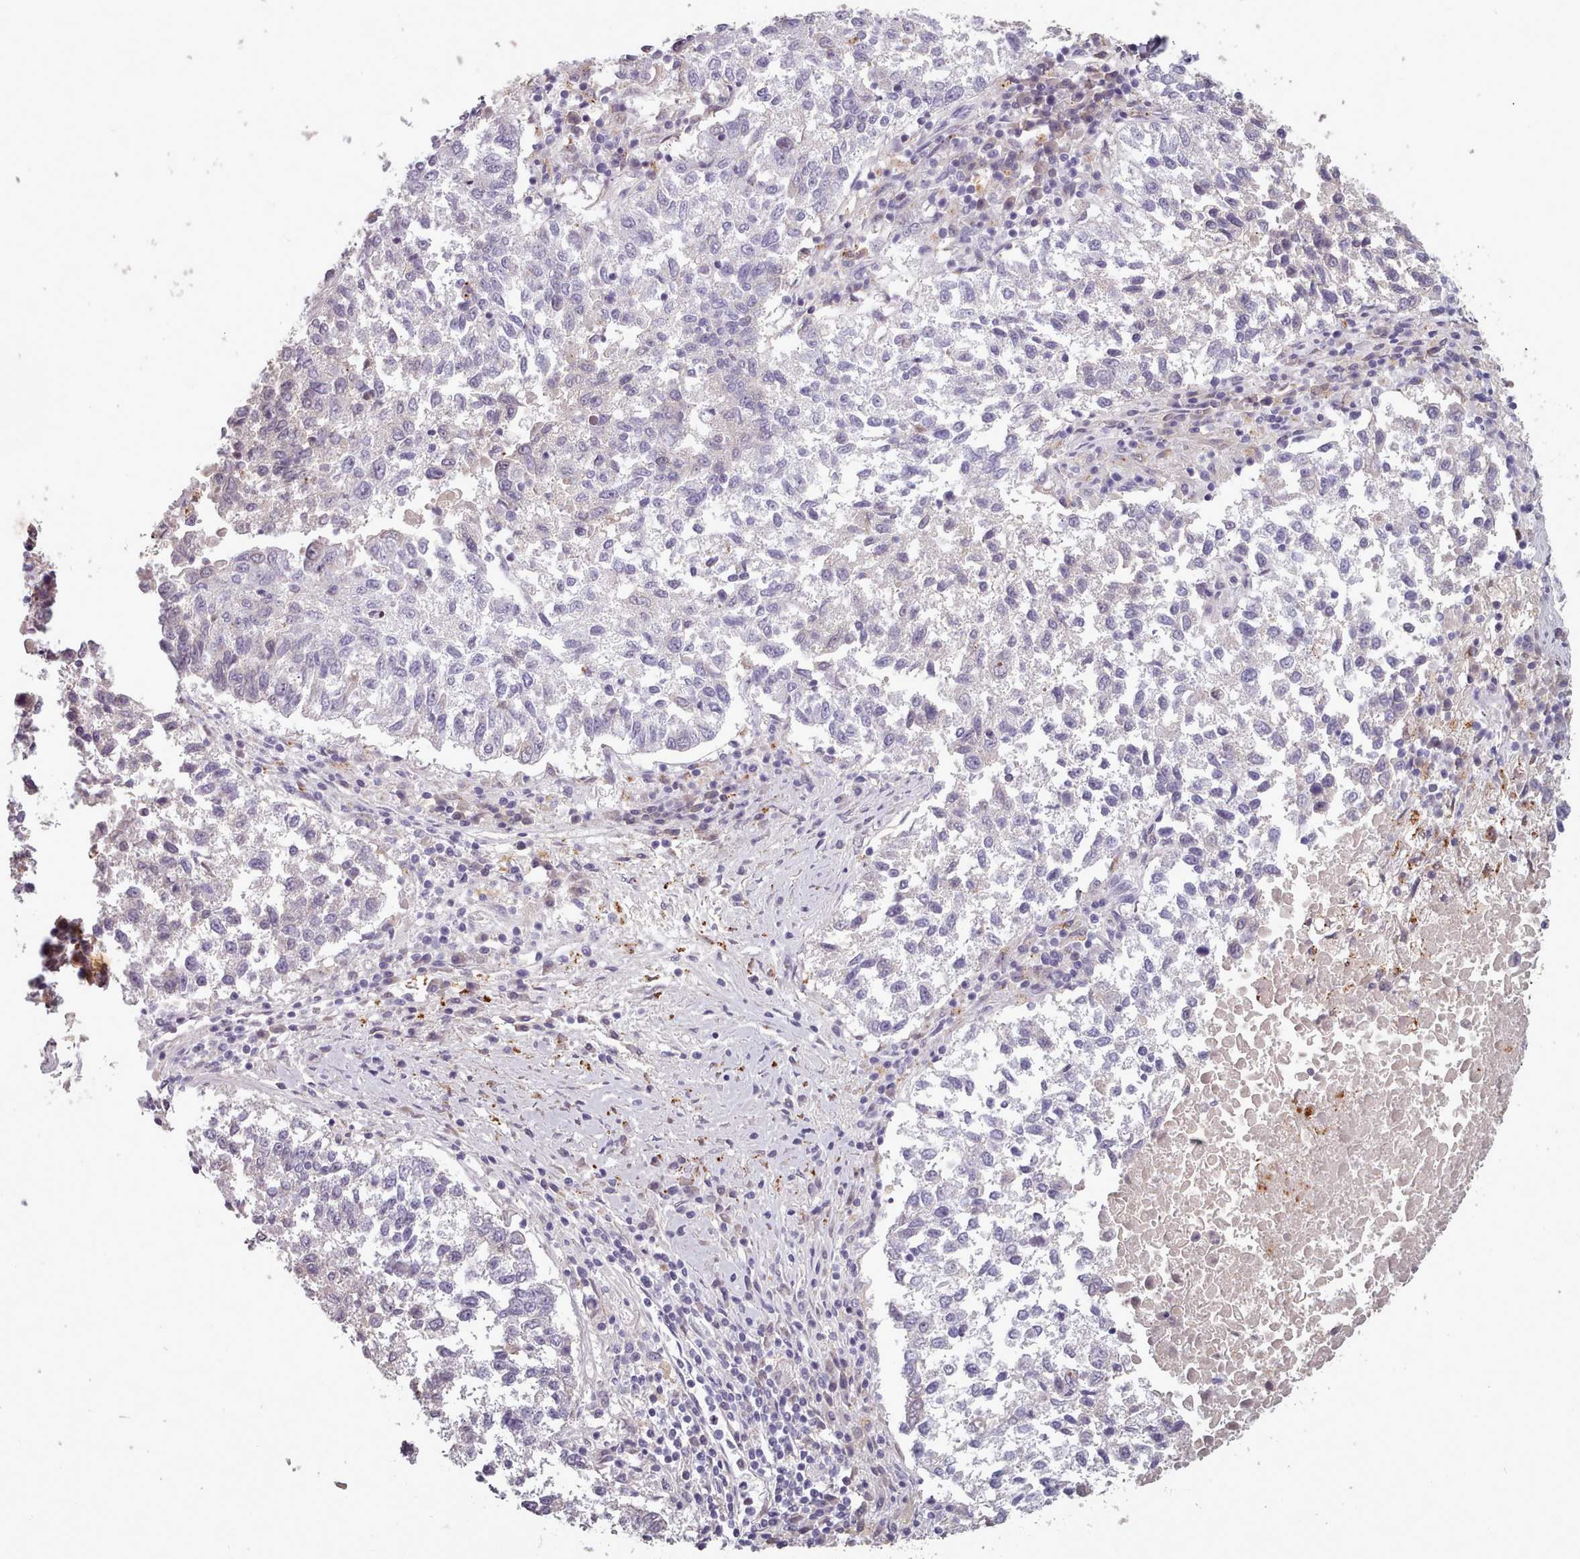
{"staining": {"intensity": "negative", "quantity": "none", "location": "none"}, "tissue": "lung cancer", "cell_type": "Tumor cells", "image_type": "cancer", "snomed": [{"axis": "morphology", "description": "Squamous cell carcinoma, NOS"}, {"axis": "topography", "description": "Lung"}], "caption": "Tumor cells show no significant positivity in lung cancer (squamous cell carcinoma).", "gene": "PBX4", "patient": {"sex": "male", "age": 73}}